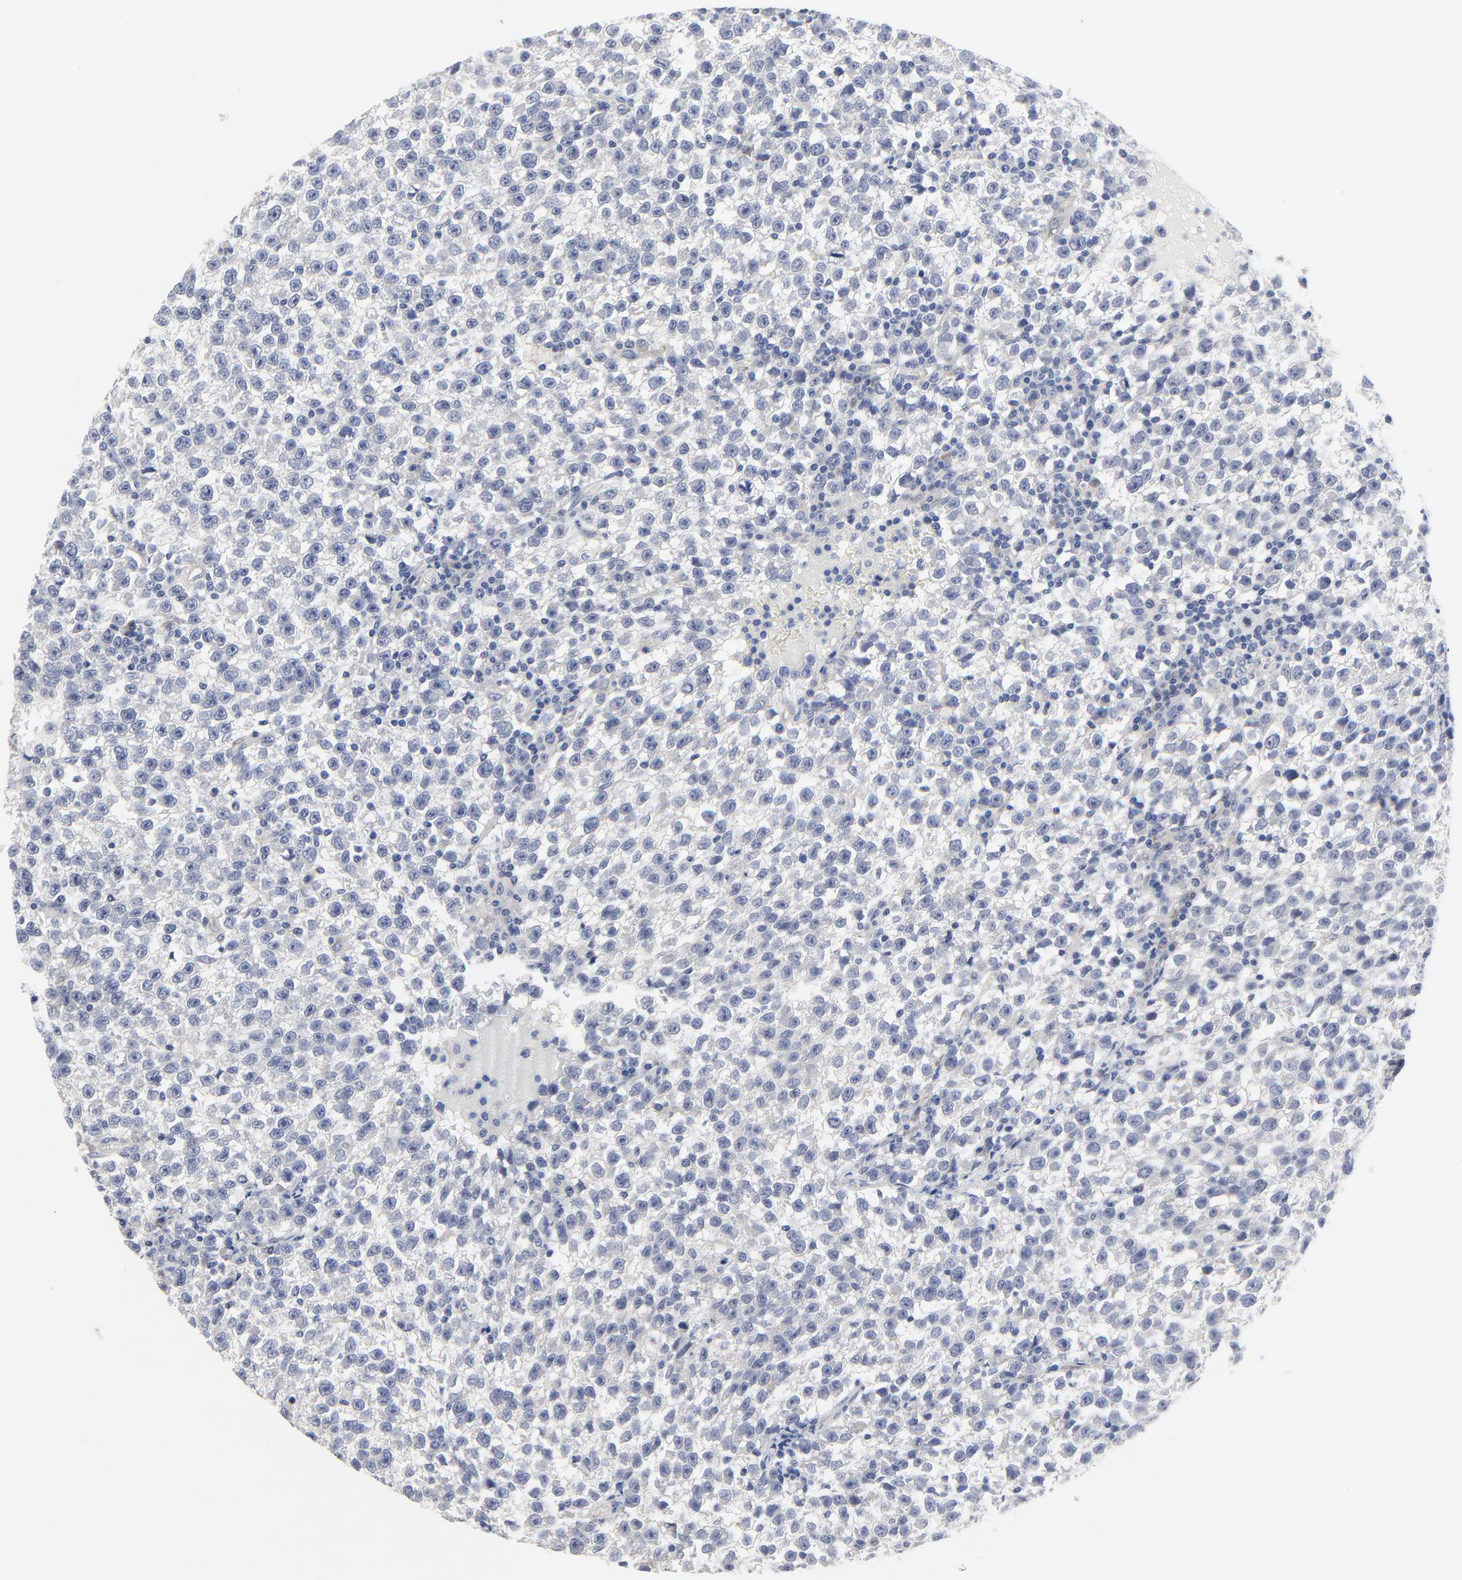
{"staining": {"intensity": "negative", "quantity": "none", "location": "none"}, "tissue": "testis cancer", "cell_type": "Tumor cells", "image_type": "cancer", "snomed": [{"axis": "morphology", "description": "Seminoma, NOS"}, {"axis": "topography", "description": "Testis"}], "caption": "This is an immunohistochemistry micrograph of human testis cancer (seminoma). There is no expression in tumor cells.", "gene": "DHRSX", "patient": {"sex": "male", "age": 35}}